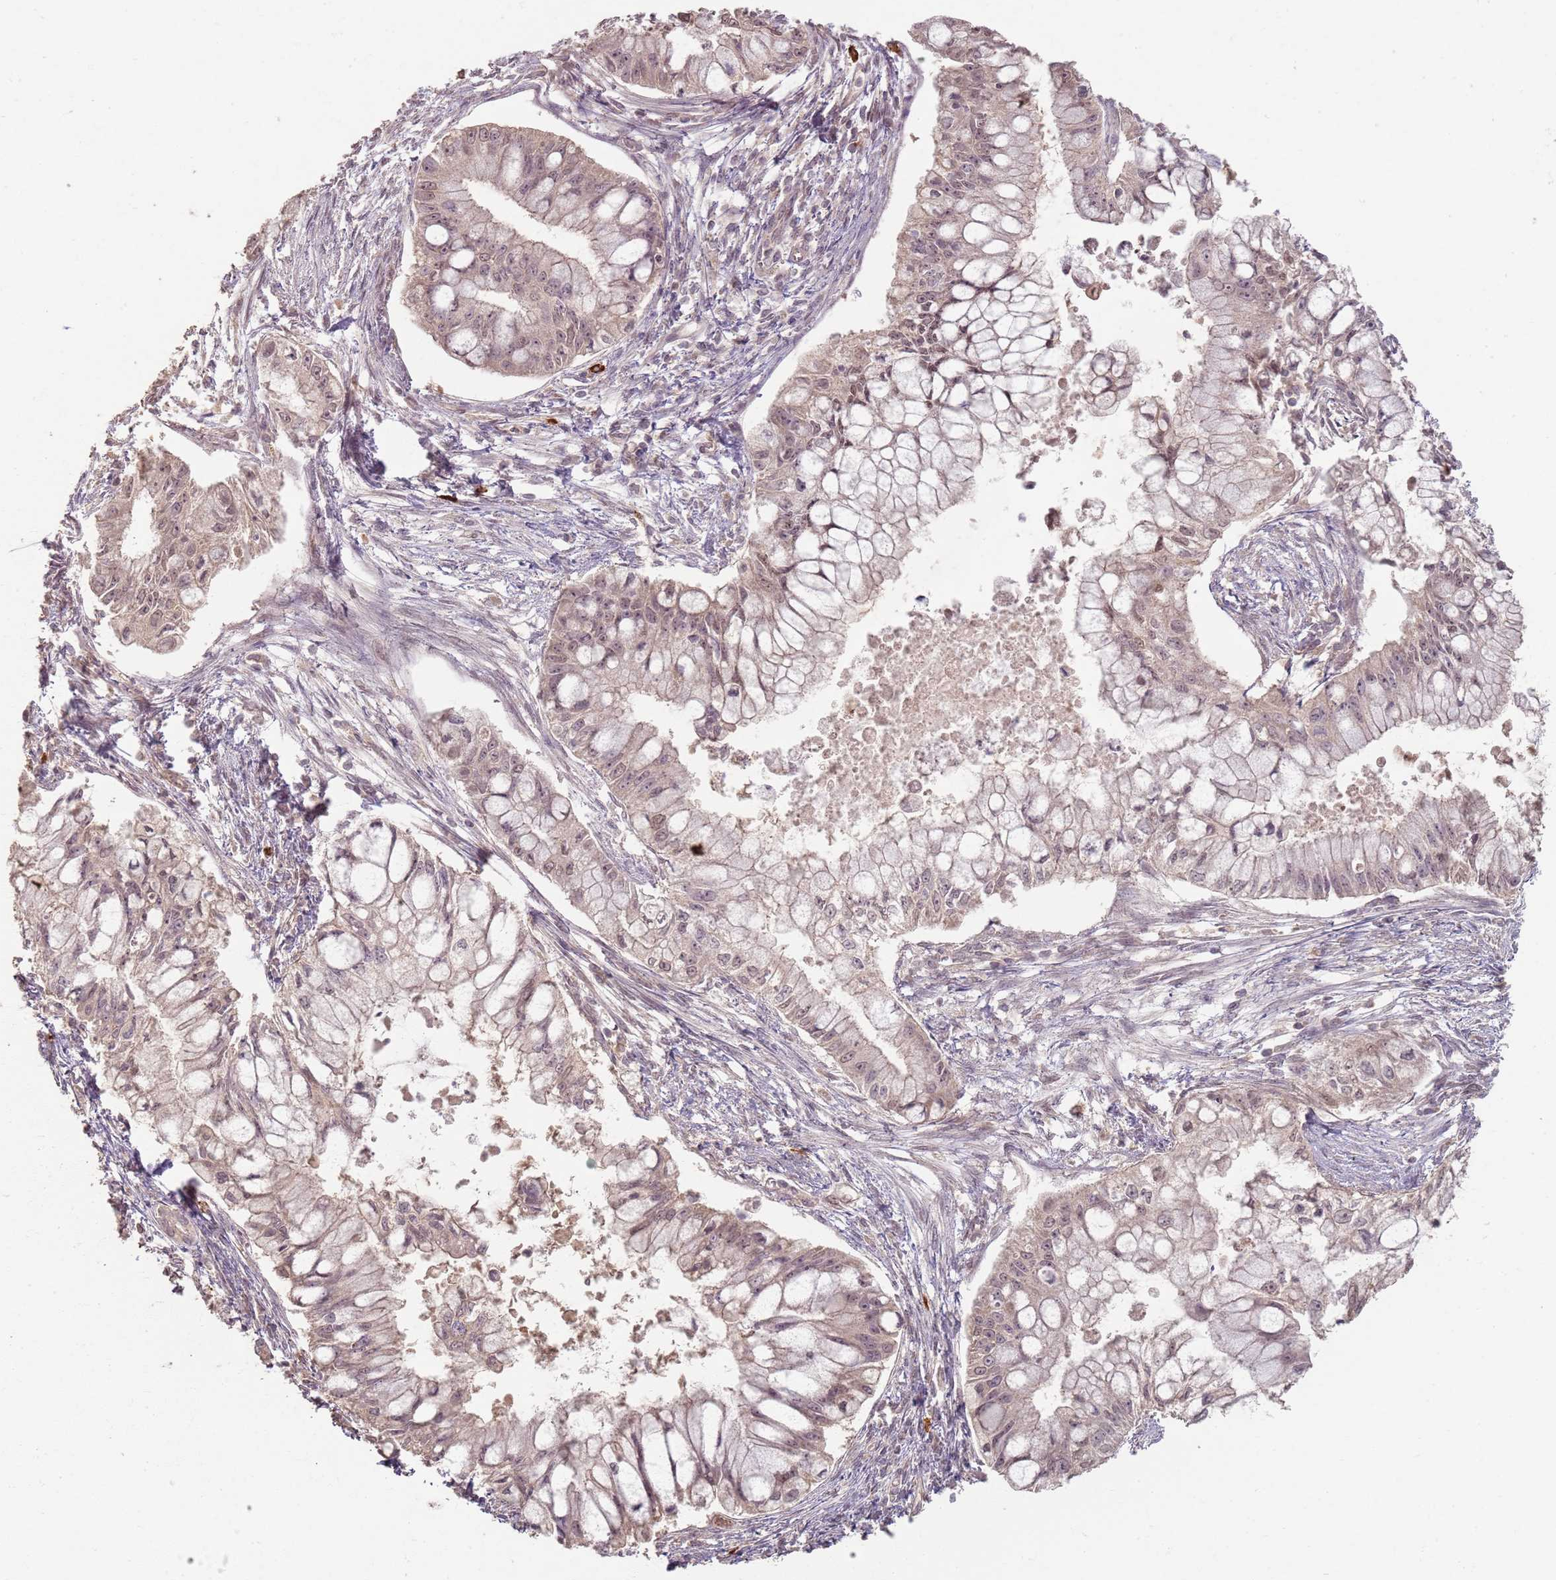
{"staining": {"intensity": "weak", "quantity": ">75%", "location": "cytoplasmic/membranous,nuclear"}, "tissue": "pancreatic cancer", "cell_type": "Tumor cells", "image_type": "cancer", "snomed": [{"axis": "morphology", "description": "Adenocarcinoma, NOS"}, {"axis": "topography", "description": "Pancreas"}], "caption": "Weak cytoplasmic/membranous and nuclear protein staining is seen in about >75% of tumor cells in pancreatic cancer.", "gene": "CCDC168", "patient": {"sex": "male", "age": 48}}